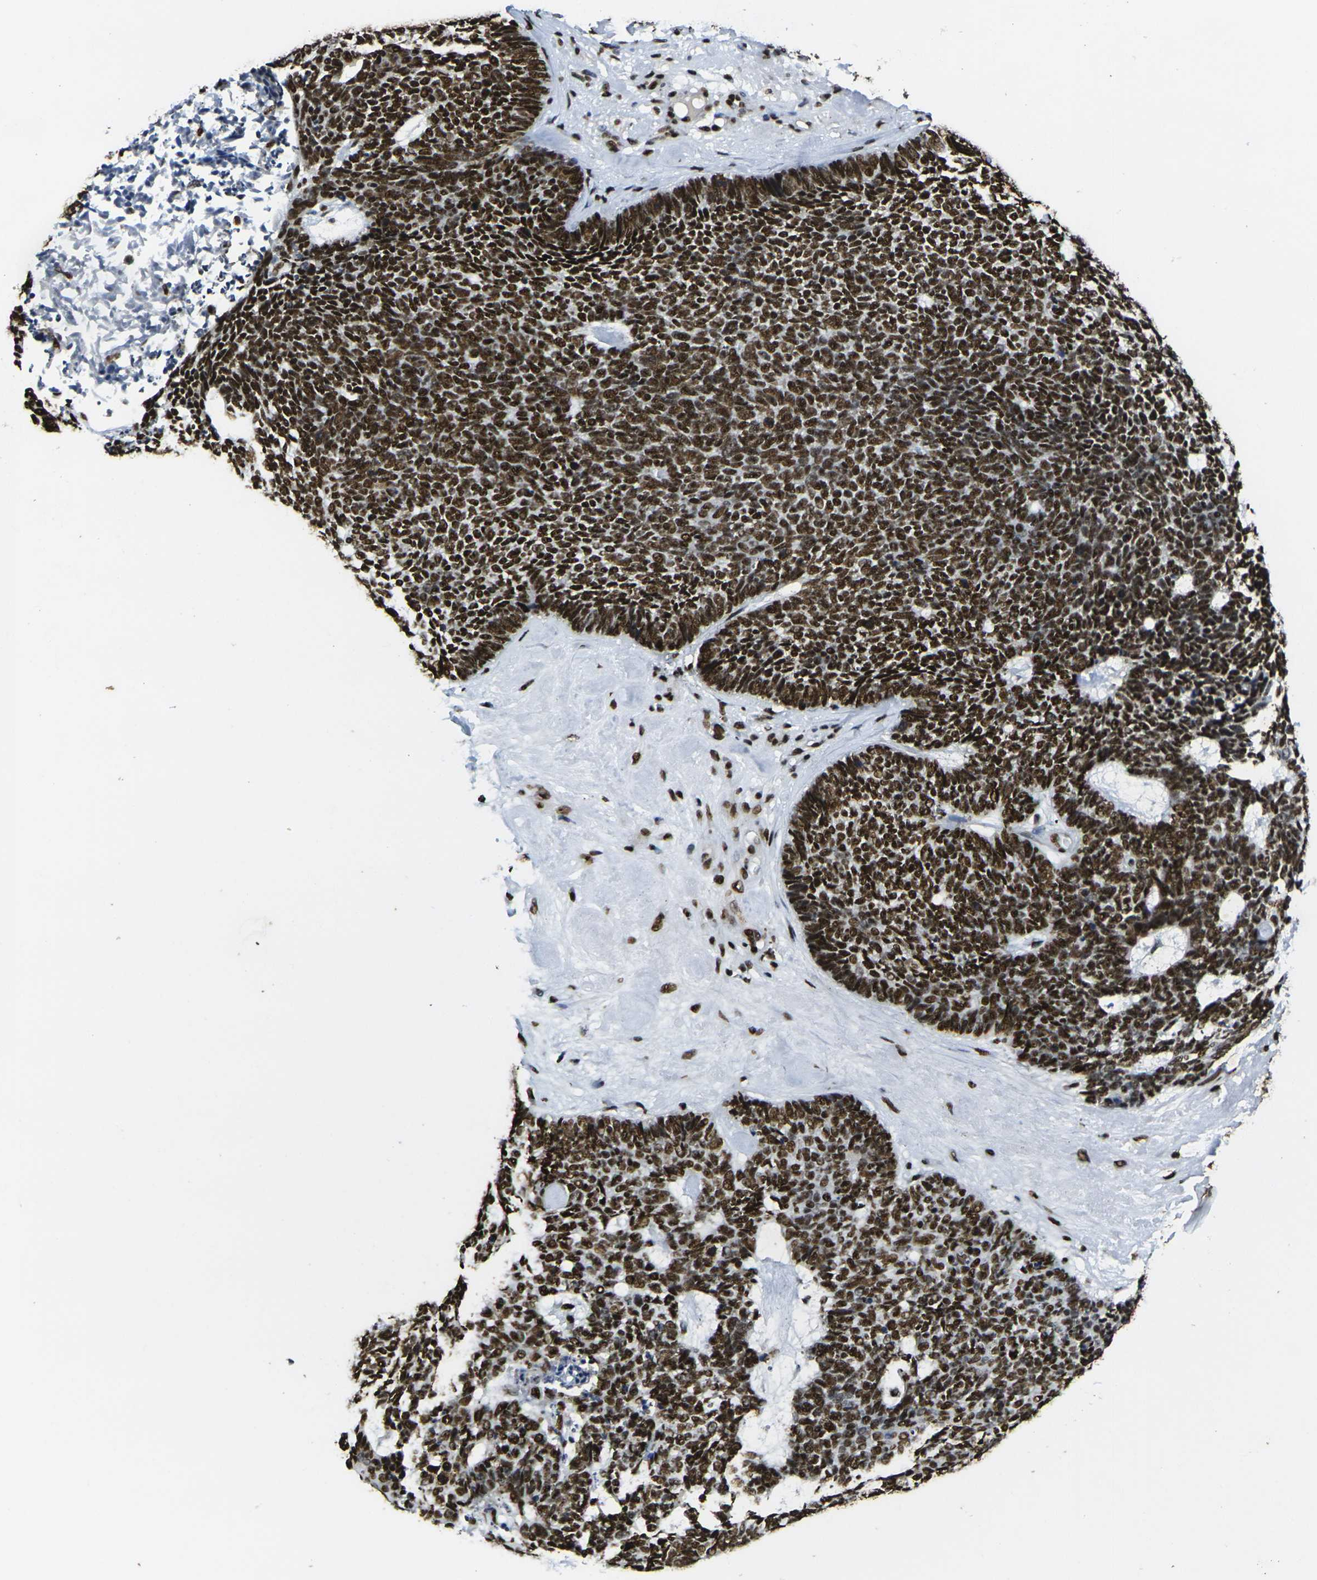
{"staining": {"intensity": "strong", "quantity": ">75%", "location": "nuclear"}, "tissue": "skin cancer", "cell_type": "Tumor cells", "image_type": "cancer", "snomed": [{"axis": "morphology", "description": "Basal cell carcinoma"}, {"axis": "topography", "description": "Skin"}], "caption": "Human skin basal cell carcinoma stained for a protein (brown) shows strong nuclear positive expression in about >75% of tumor cells.", "gene": "SMARCC1", "patient": {"sex": "female", "age": 84}}